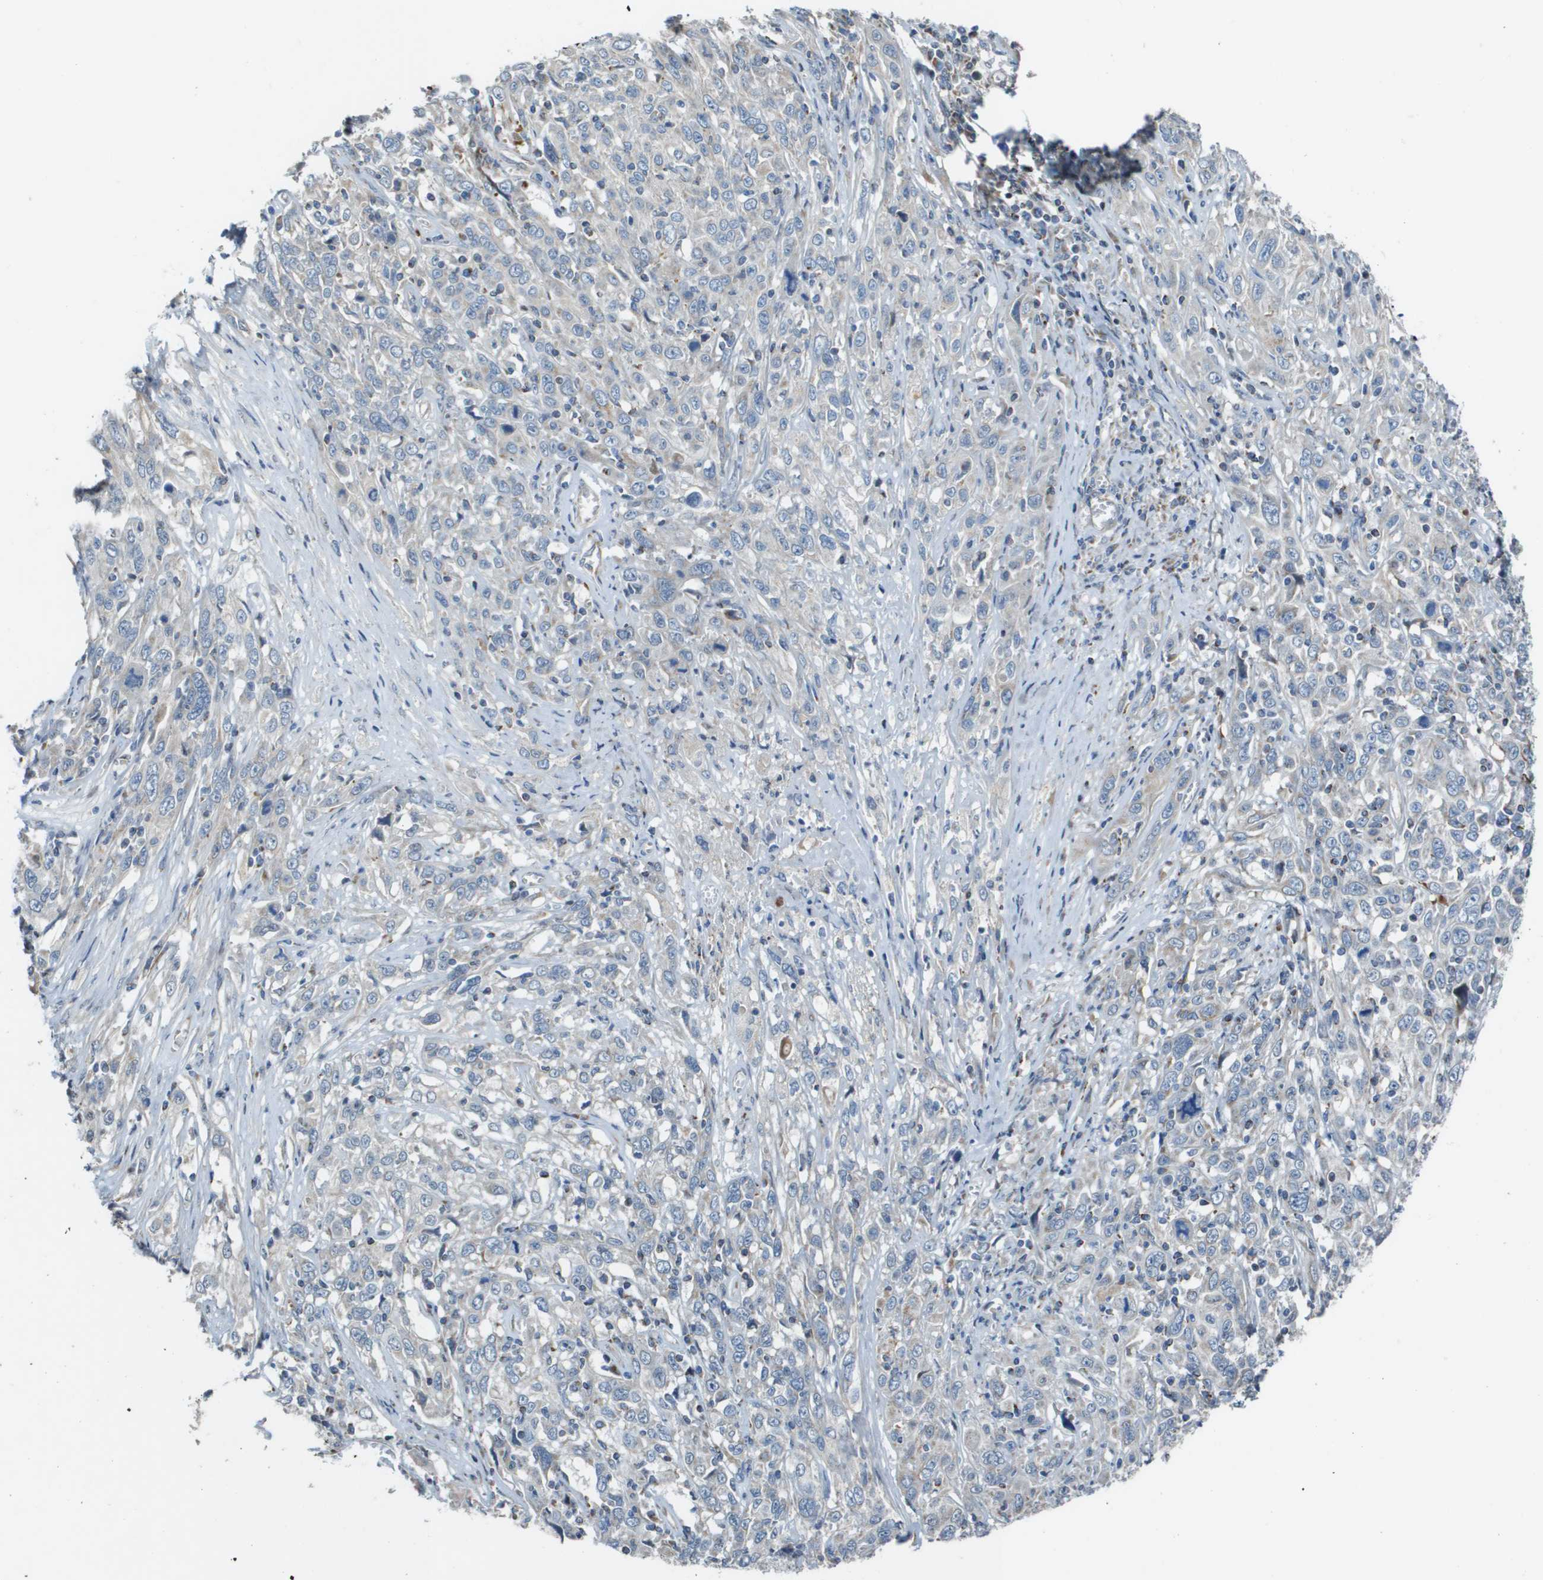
{"staining": {"intensity": "negative", "quantity": "none", "location": "none"}, "tissue": "cervical cancer", "cell_type": "Tumor cells", "image_type": "cancer", "snomed": [{"axis": "morphology", "description": "Squamous cell carcinoma, NOS"}, {"axis": "topography", "description": "Cervix"}], "caption": "The photomicrograph reveals no staining of tumor cells in cervical cancer (squamous cell carcinoma).", "gene": "MGAT3", "patient": {"sex": "female", "age": 46}}